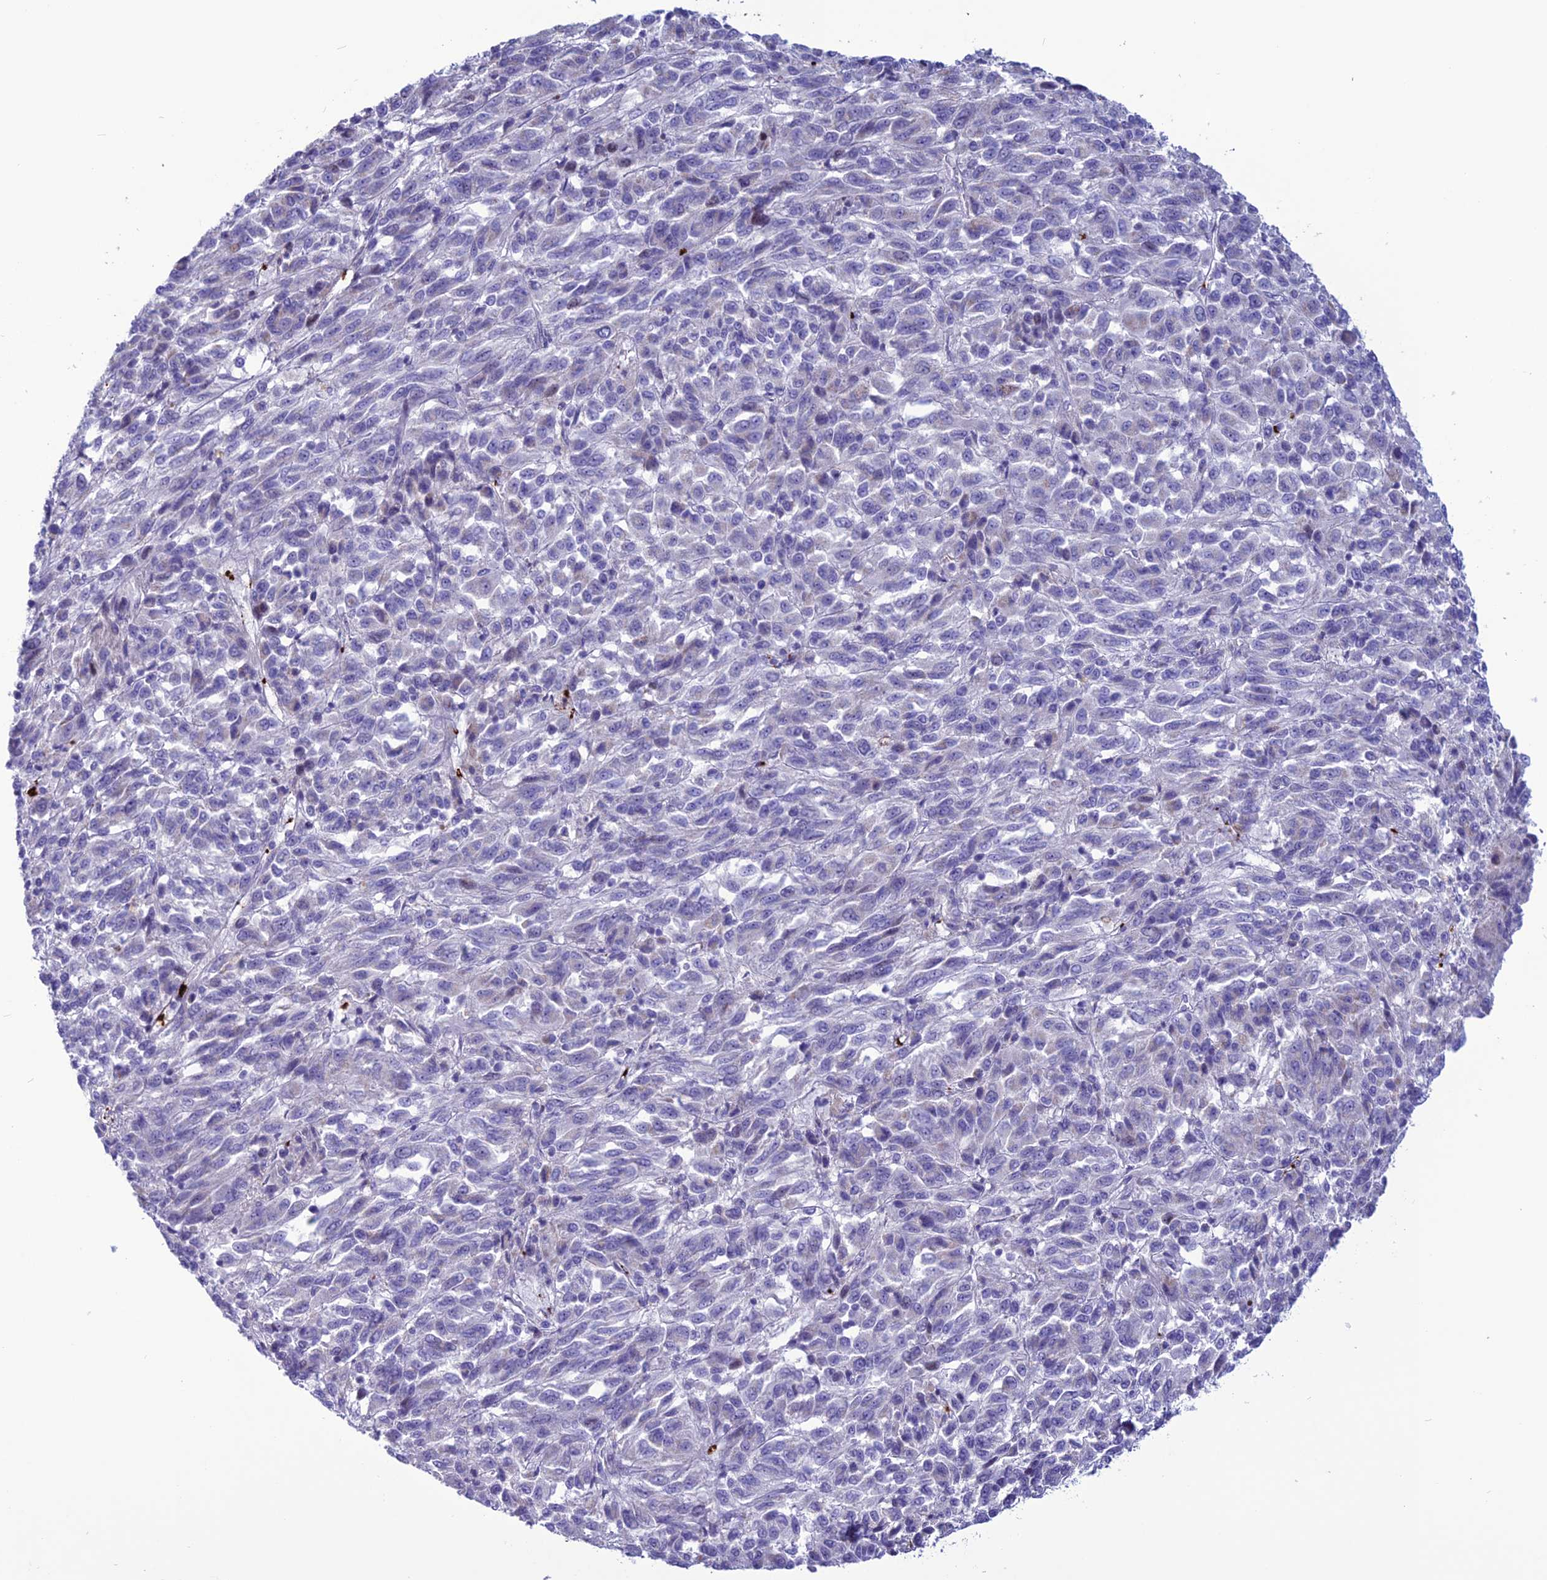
{"staining": {"intensity": "negative", "quantity": "none", "location": "none"}, "tissue": "melanoma", "cell_type": "Tumor cells", "image_type": "cancer", "snomed": [{"axis": "morphology", "description": "Malignant melanoma, Metastatic site"}, {"axis": "topography", "description": "Lung"}], "caption": "There is no significant expression in tumor cells of malignant melanoma (metastatic site). Brightfield microscopy of immunohistochemistry (IHC) stained with DAB (brown) and hematoxylin (blue), captured at high magnification.", "gene": "C21orf140", "patient": {"sex": "male", "age": 64}}